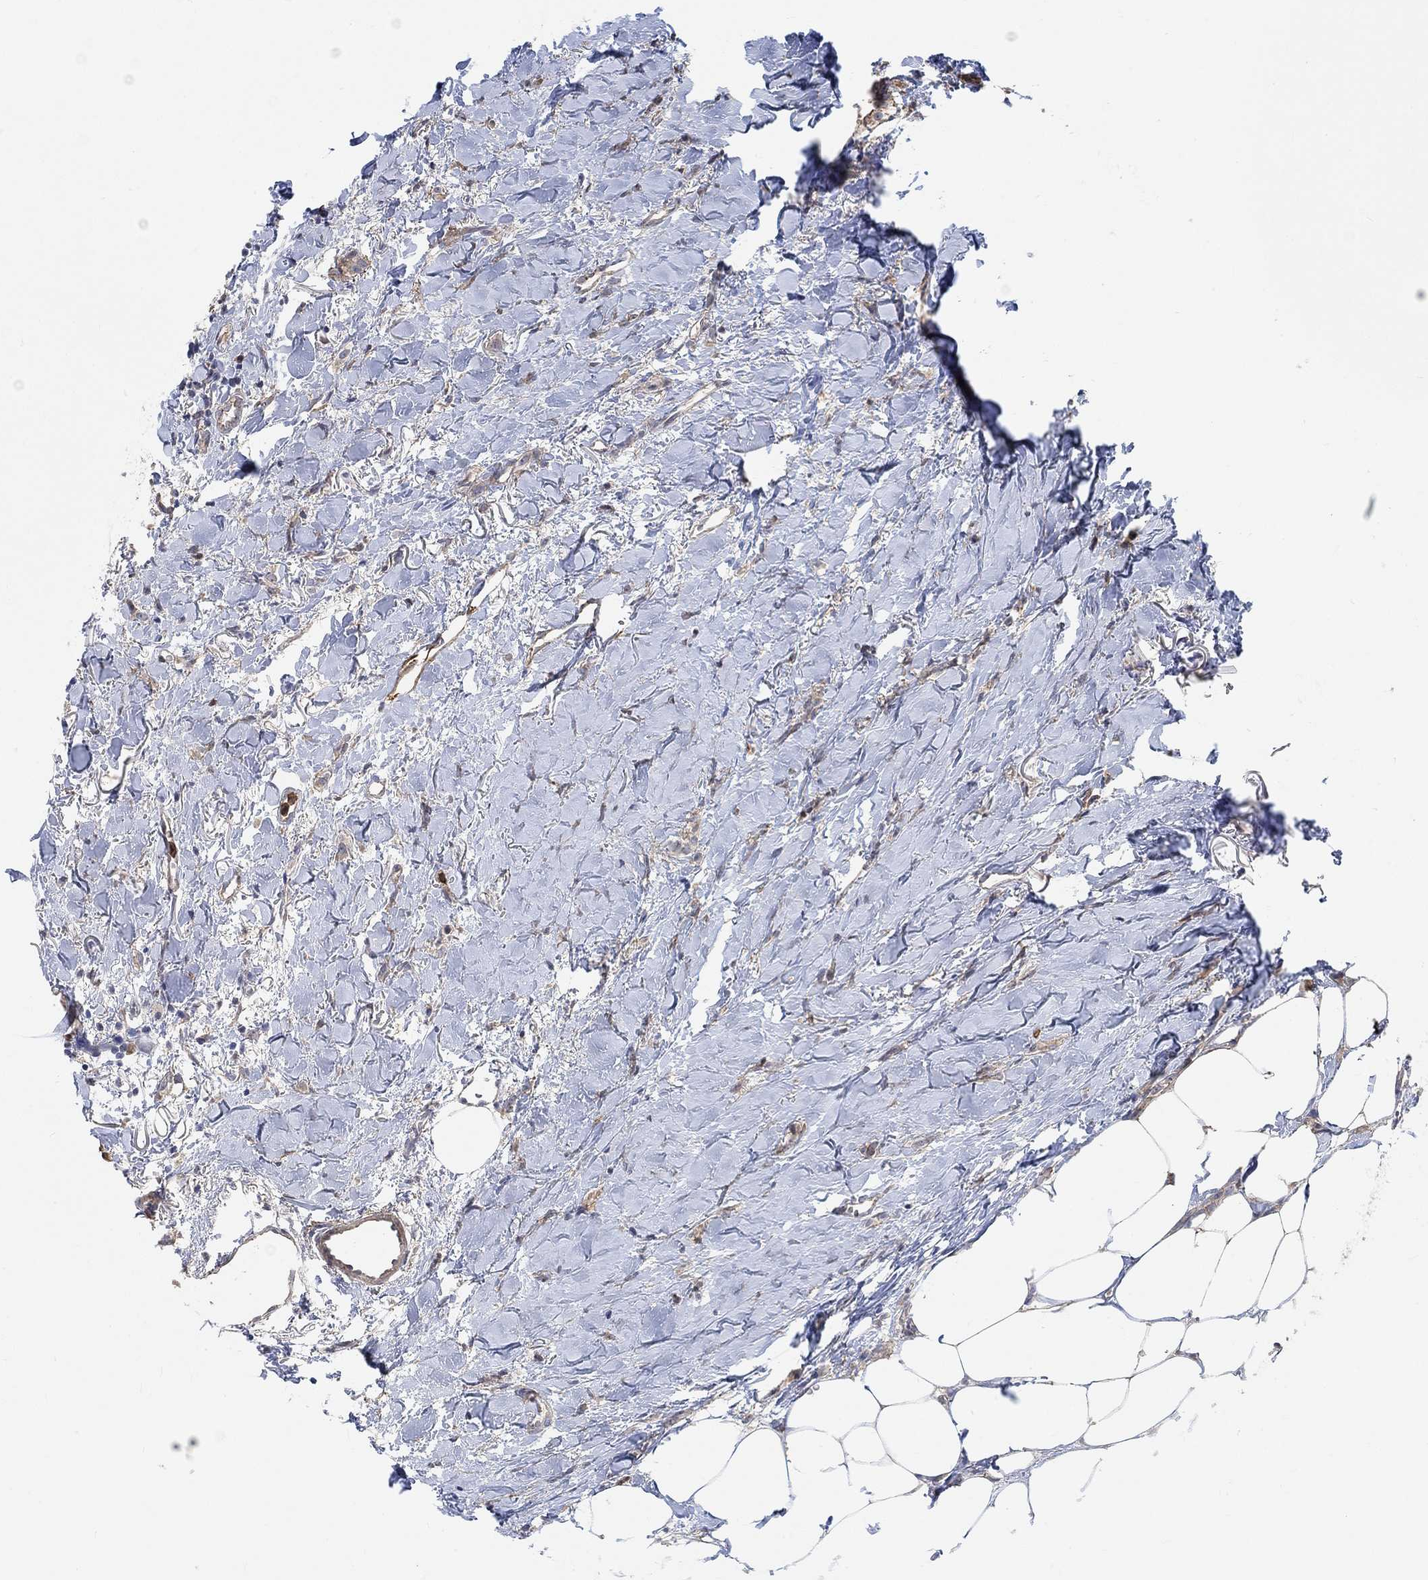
{"staining": {"intensity": "weak", "quantity": ">75%", "location": "cytoplasmic/membranous"}, "tissue": "breast cancer", "cell_type": "Tumor cells", "image_type": "cancer", "snomed": [{"axis": "morphology", "description": "Duct carcinoma"}, {"axis": "topography", "description": "Breast"}], "caption": "Immunohistochemistry (IHC) histopathology image of neoplastic tissue: breast infiltrating ductal carcinoma stained using immunohistochemistry (IHC) shows low levels of weak protein expression localized specifically in the cytoplasmic/membranous of tumor cells, appearing as a cytoplasmic/membranous brown color.", "gene": "SYT16", "patient": {"sex": "female", "age": 85}}